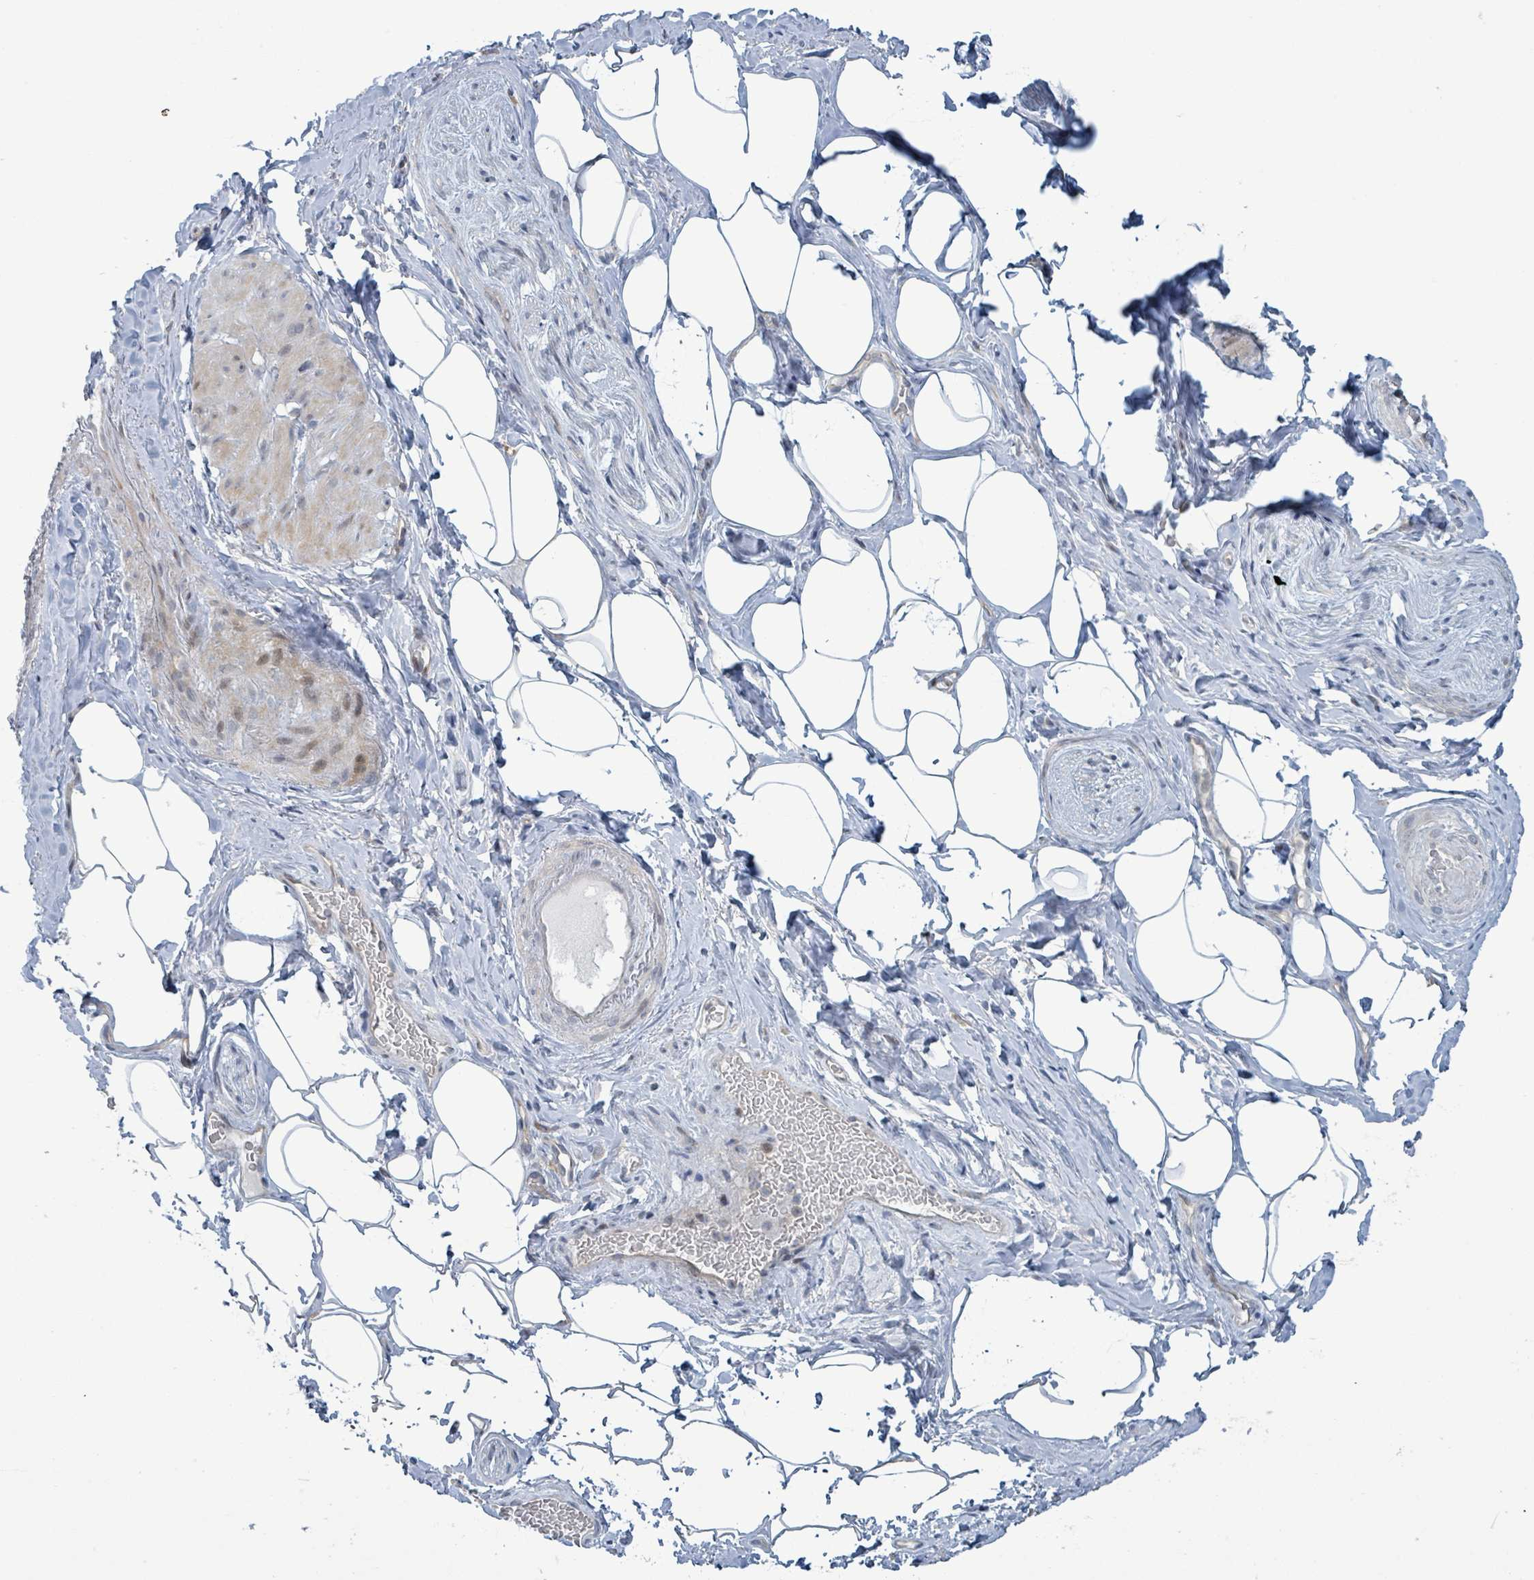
{"staining": {"intensity": "moderate", "quantity": "25%-75%", "location": "cytoplasmic/membranous"}, "tissue": "smooth muscle", "cell_type": "Smooth muscle cells", "image_type": "normal", "snomed": [{"axis": "morphology", "description": "Normal tissue, NOS"}, {"axis": "topography", "description": "Smooth muscle"}, {"axis": "topography", "description": "Peripheral nerve tissue"}], "caption": "Human smooth muscle stained with a brown dye demonstrates moderate cytoplasmic/membranous positive positivity in approximately 25%-75% of smooth muscle cells.", "gene": "RPL32", "patient": {"sex": "male", "age": 69}}